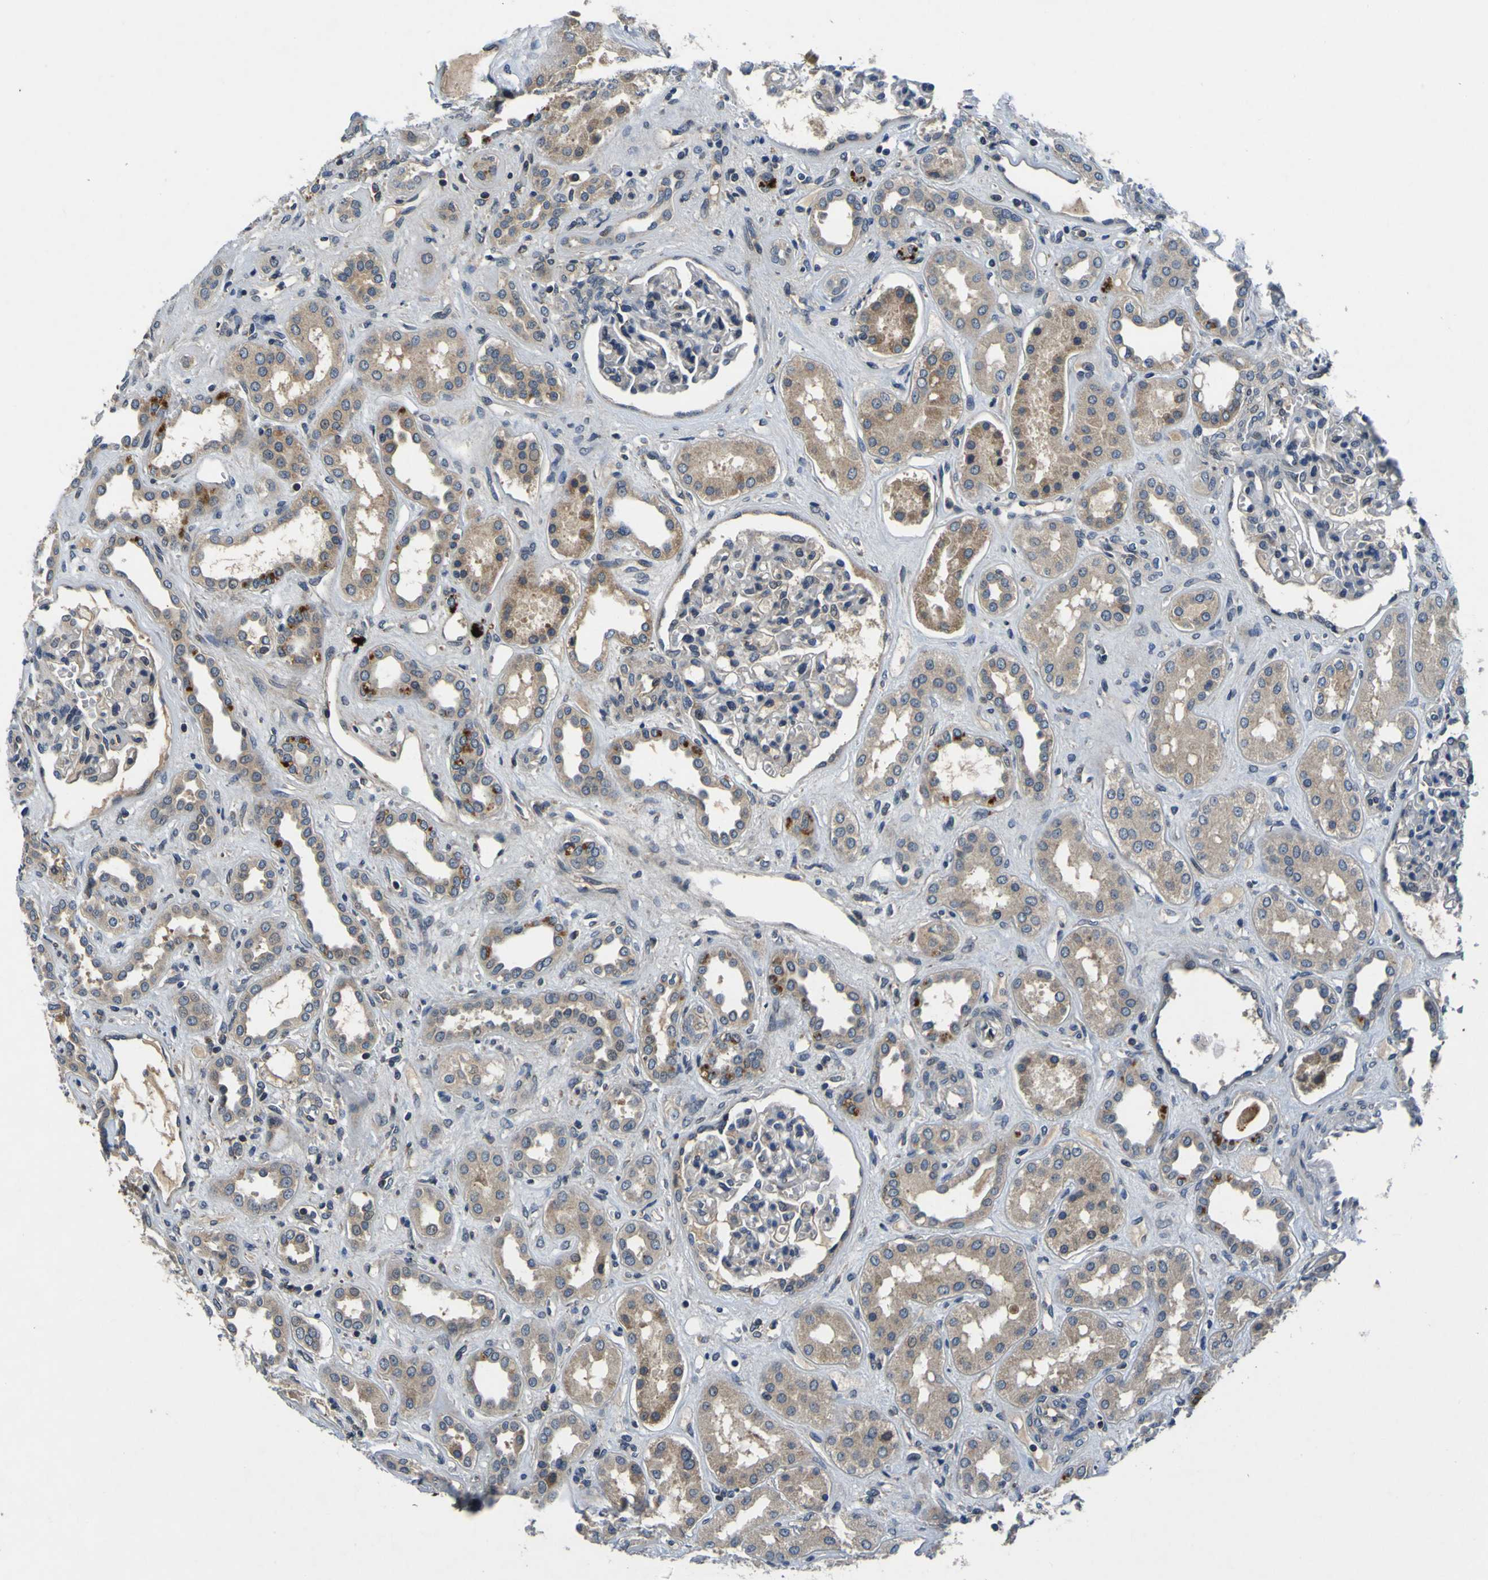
{"staining": {"intensity": "negative", "quantity": "none", "location": "none"}, "tissue": "kidney", "cell_type": "Cells in glomeruli", "image_type": "normal", "snomed": [{"axis": "morphology", "description": "Normal tissue, NOS"}, {"axis": "topography", "description": "Kidney"}], "caption": "The immunohistochemistry (IHC) photomicrograph has no significant expression in cells in glomeruli of kidney.", "gene": "EPHB4", "patient": {"sex": "male", "age": 59}}